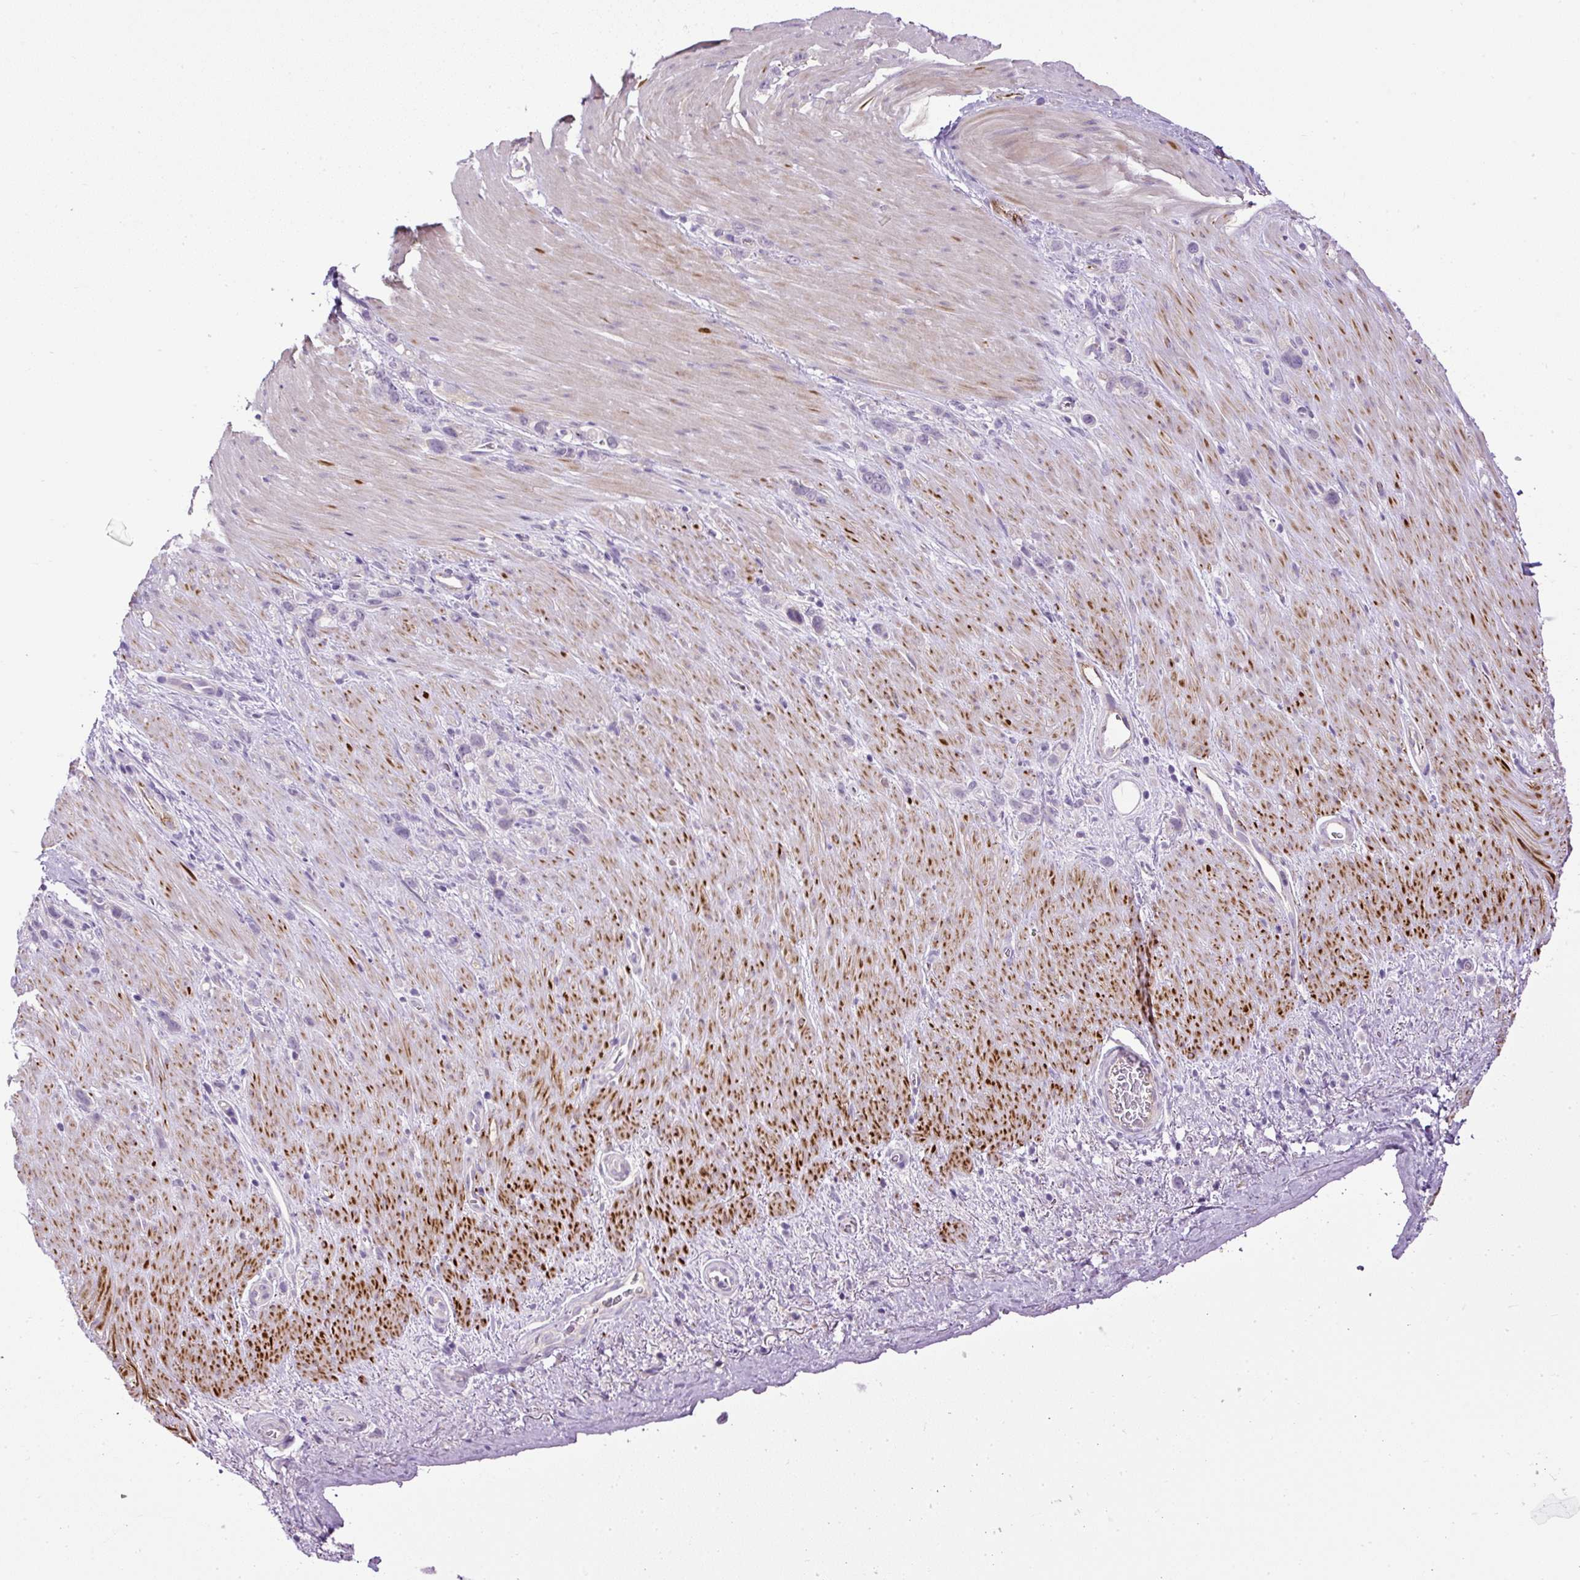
{"staining": {"intensity": "negative", "quantity": "none", "location": "none"}, "tissue": "stomach cancer", "cell_type": "Tumor cells", "image_type": "cancer", "snomed": [{"axis": "morphology", "description": "Adenocarcinoma, NOS"}, {"axis": "topography", "description": "Stomach"}], "caption": "Protein analysis of stomach cancer (adenocarcinoma) reveals no significant staining in tumor cells.", "gene": "LEFTY2", "patient": {"sex": "female", "age": 65}}